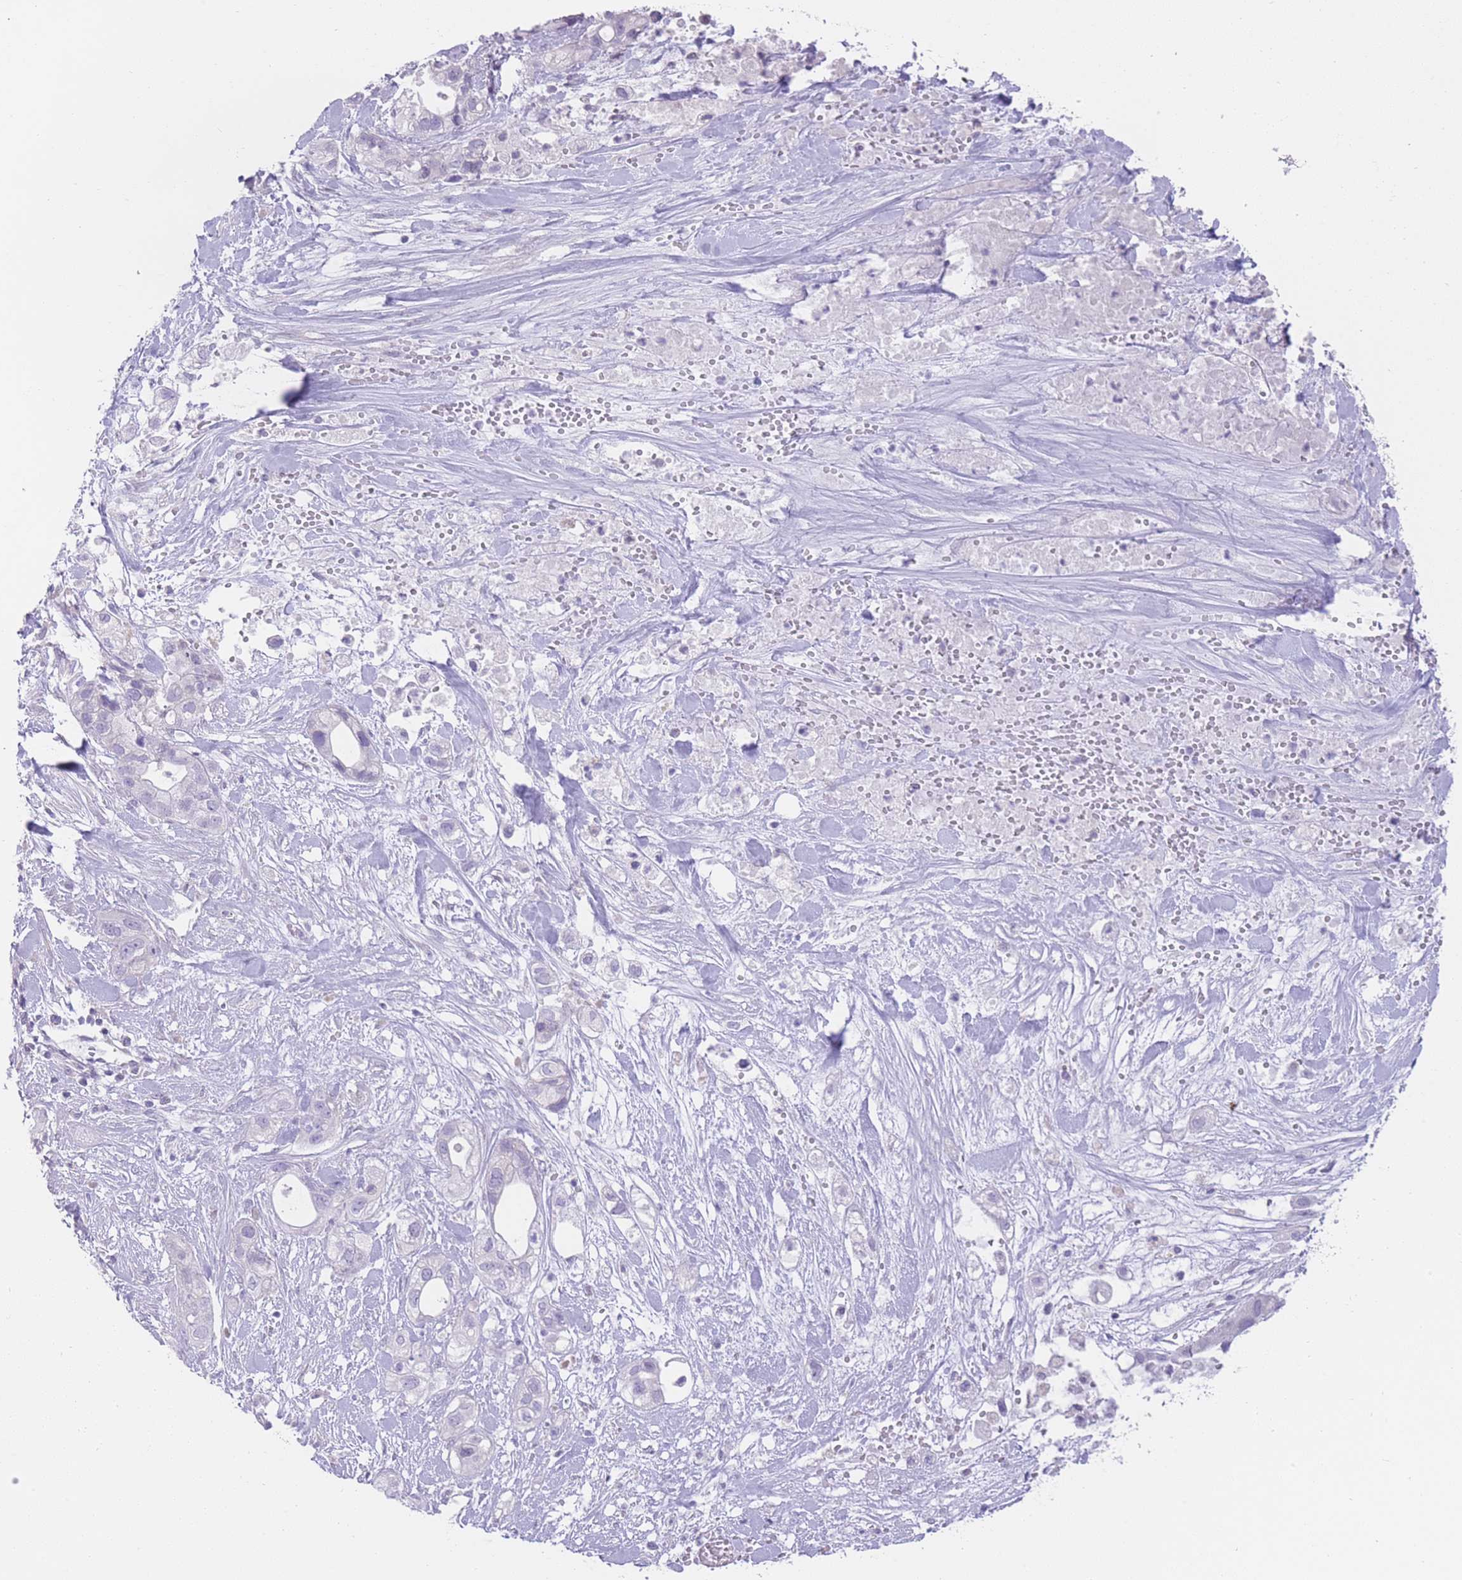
{"staining": {"intensity": "negative", "quantity": "none", "location": "none"}, "tissue": "pancreatic cancer", "cell_type": "Tumor cells", "image_type": "cancer", "snomed": [{"axis": "morphology", "description": "Adenocarcinoma, NOS"}, {"axis": "topography", "description": "Pancreas"}], "caption": "Immunohistochemical staining of pancreatic adenocarcinoma shows no significant positivity in tumor cells.", "gene": "OR11H12", "patient": {"sex": "male", "age": 44}}